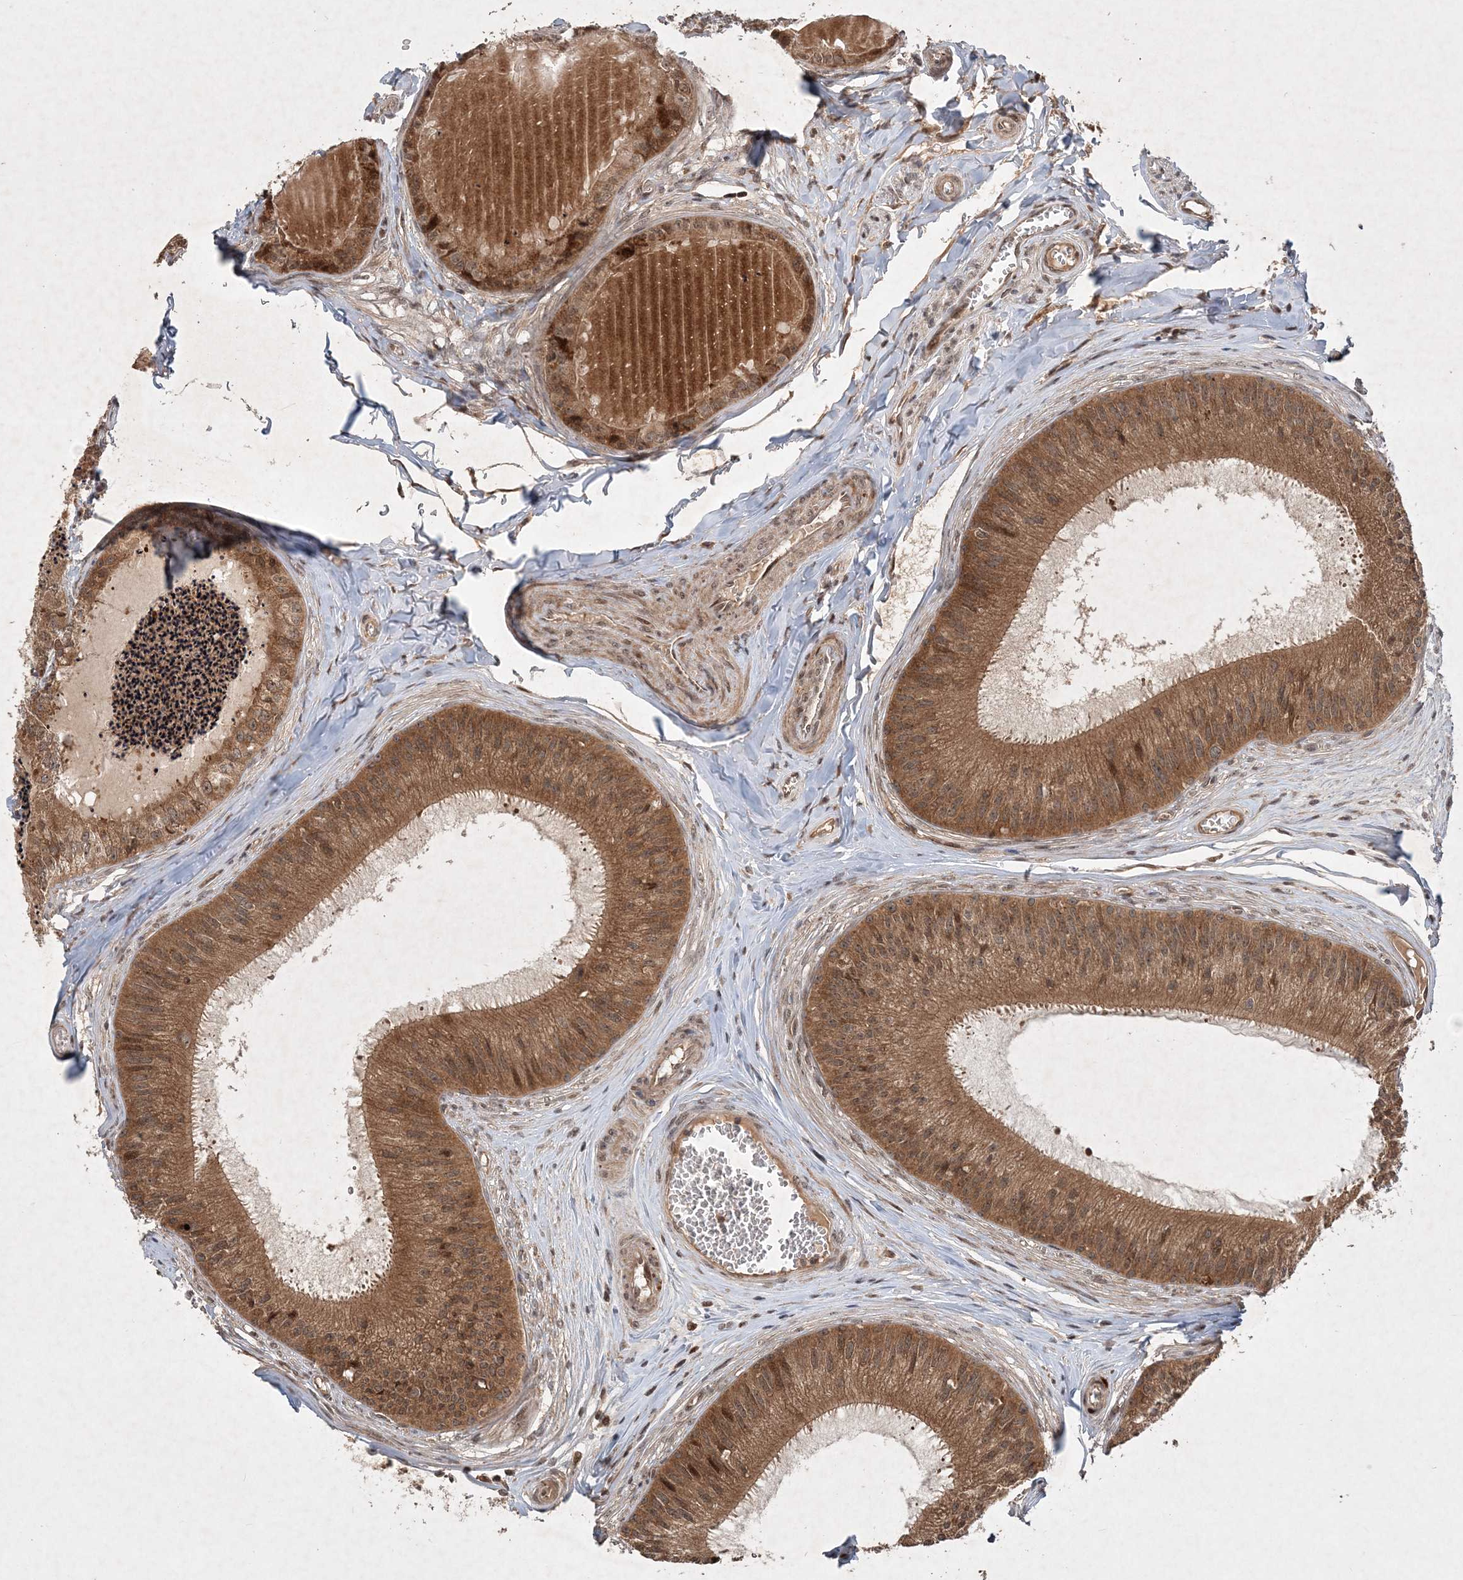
{"staining": {"intensity": "moderate", "quantity": ">75%", "location": "cytoplasmic/membranous"}, "tissue": "epididymis", "cell_type": "Glandular cells", "image_type": "normal", "snomed": [{"axis": "morphology", "description": "Normal tissue, NOS"}, {"axis": "topography", "description": "Epididymis"}], "caption": "A micrograph showing moderate cytoplasmic/membranous expression in about >75% of glandular cells in benign epididymis, as visualized by brown immunohistochemical staining.", "gene": "UBR3", "patient": {"sex": "male", "age": 31}}